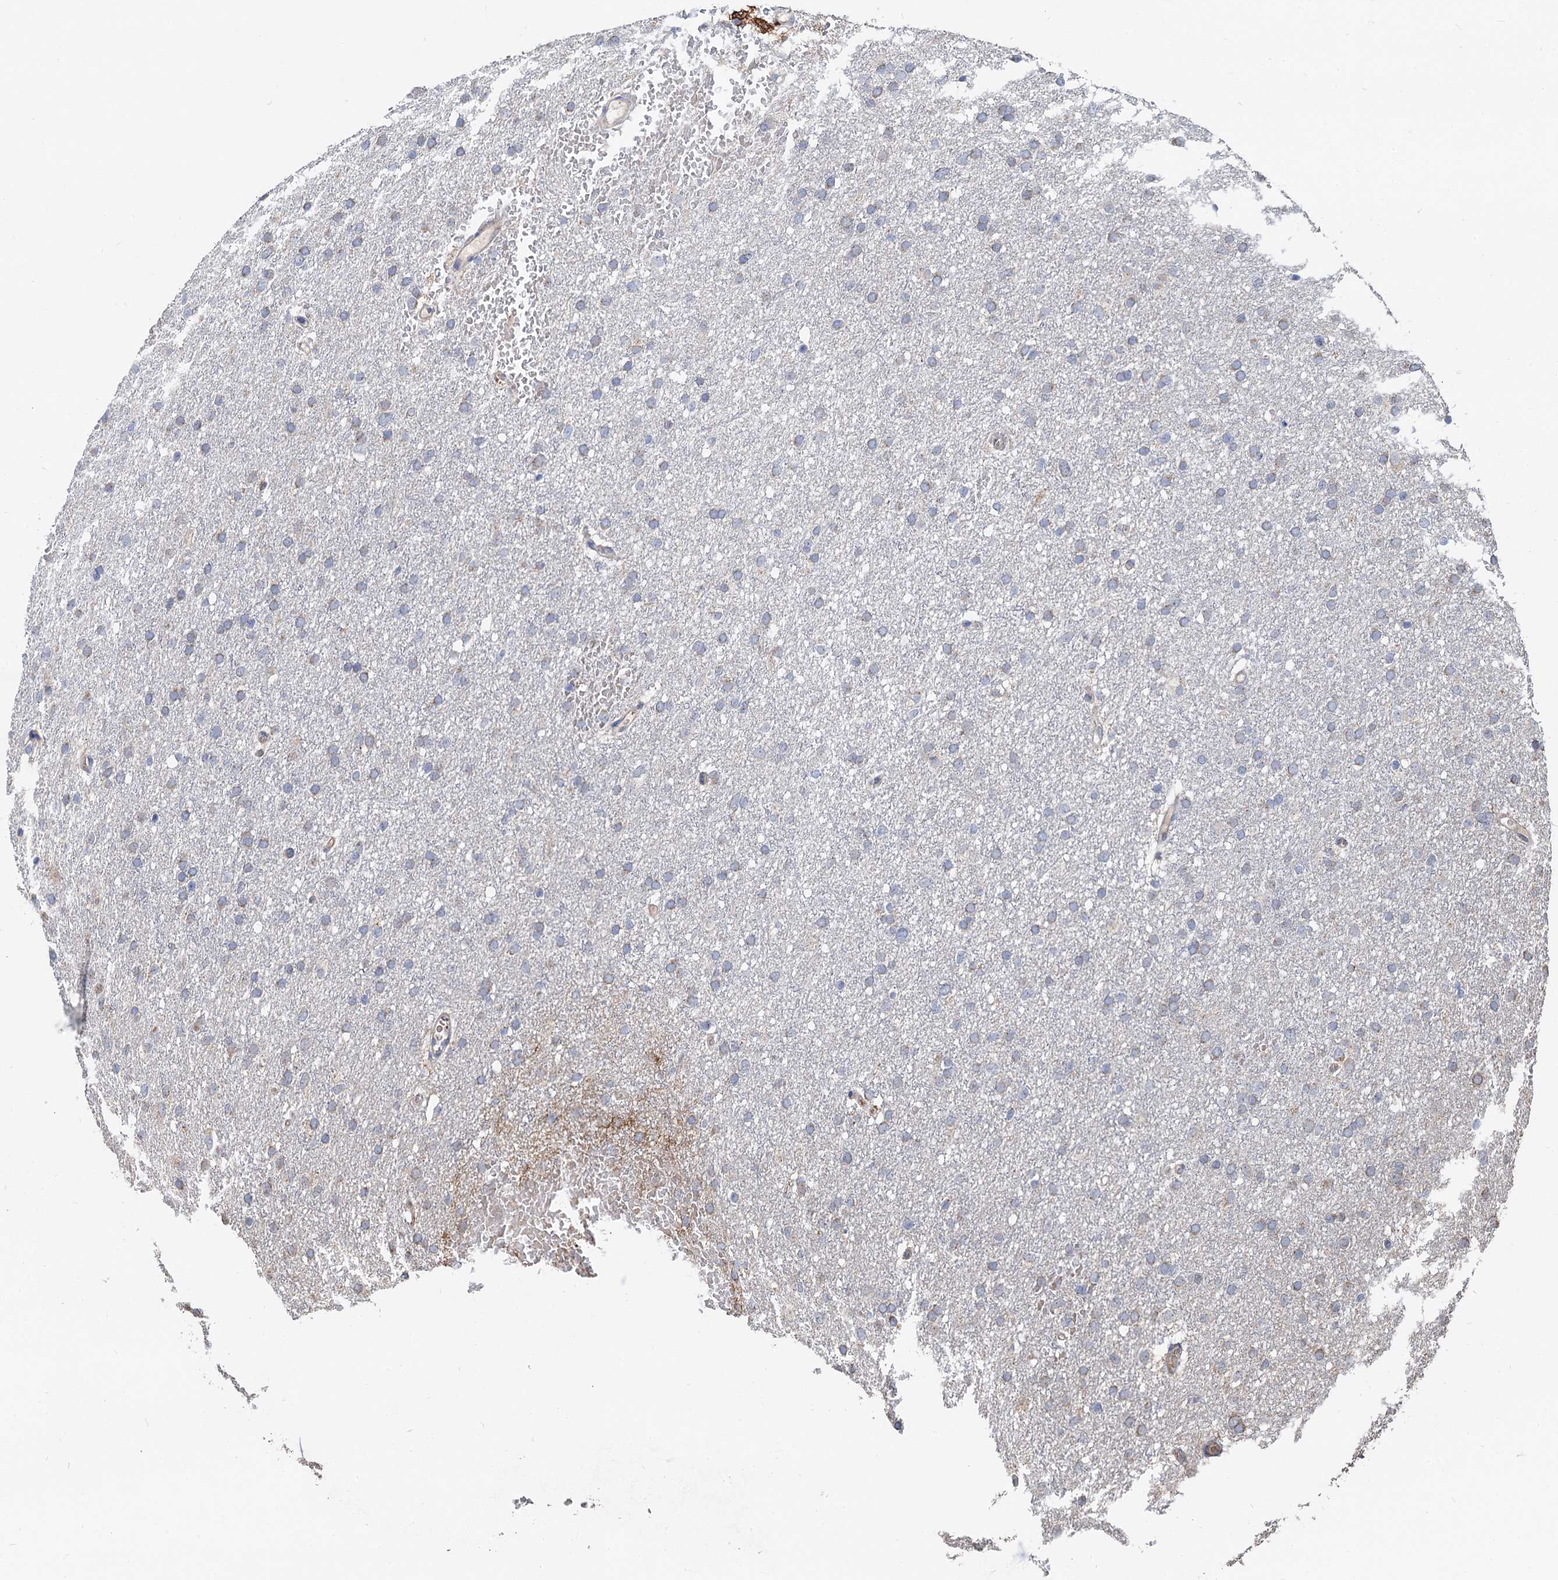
{"staining": {"intensity": "weak", "quantity": "<25%", "location": "cytoplasmic/membranous"}, "tissue": "glioma", "cell_type": "Tumor cells", "image_type": "cancer", "snomed": [{"axis": "morphology", "description": "Glioma, malignant, High grade"}, {"axis": "topography", "description": "Cerebral cortex"}], "caption": "A photomicrograph of malignant high-grade glioma stained for a protein displays no brown staining in tumor cells.", "gene": "DEXI", "patient": {"sex": "female", "age": 36}}